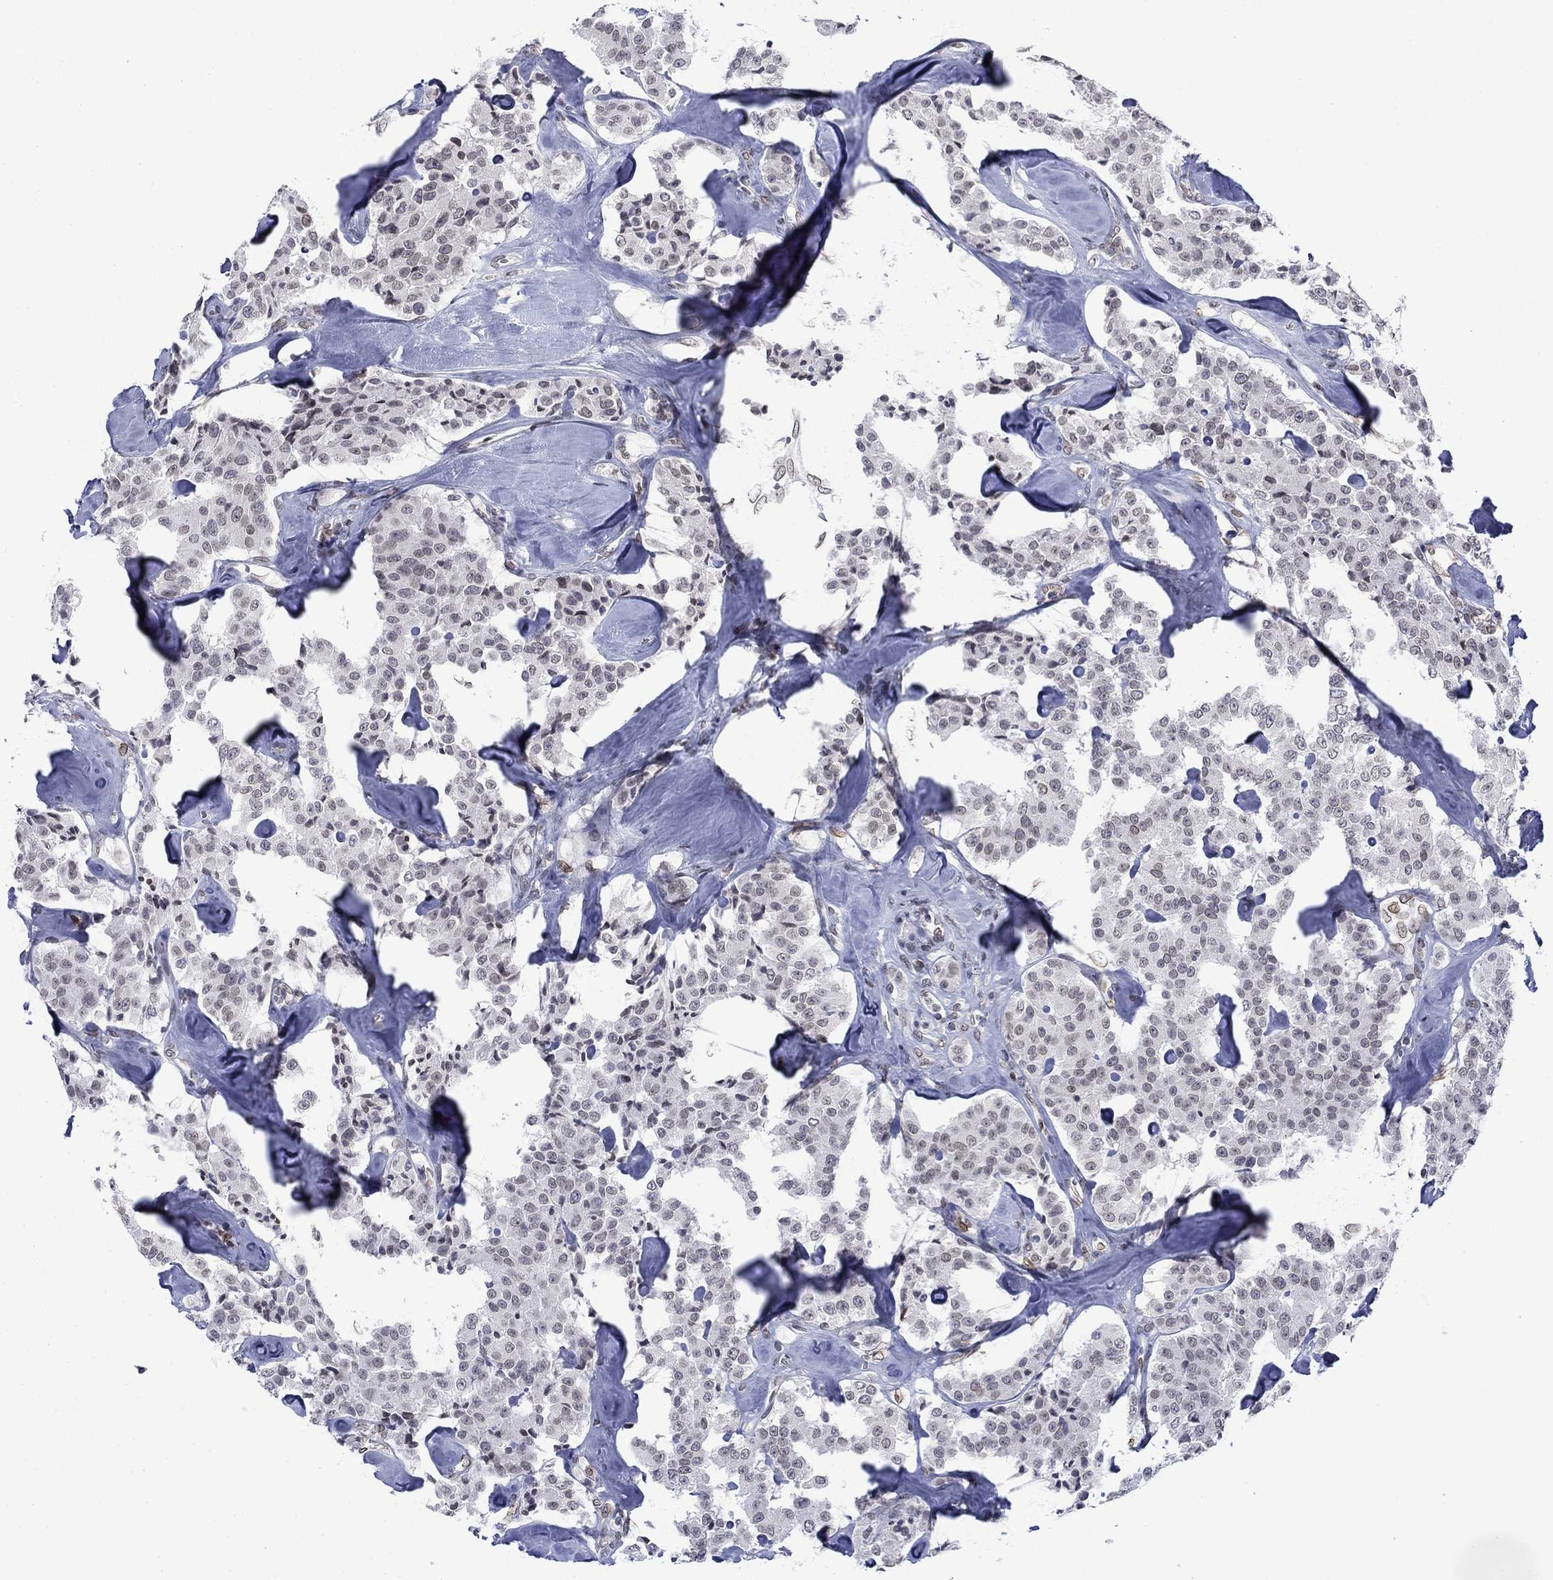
{"staining": {"intensity": "weak", "quantity": "<25%", "location": "nuclear"}, "tissue": "carcinoid", "cell_type": "Tumor cells", "image_type": "cancer", "snomed": [{"axis": "morphology", "description": "Carcinoid, malignant, NOS"}, {"axis": "topography", "description": "Pancreas"}], "caption": "Tumor cells show no significant protein expression in carcinoid. (DAB immunohistochemistry (IHC) visualized using brightfield microscopy, high magnification).", "gene": "TOR1AIP1", "patient": {"sex": "male", "age": 41}}